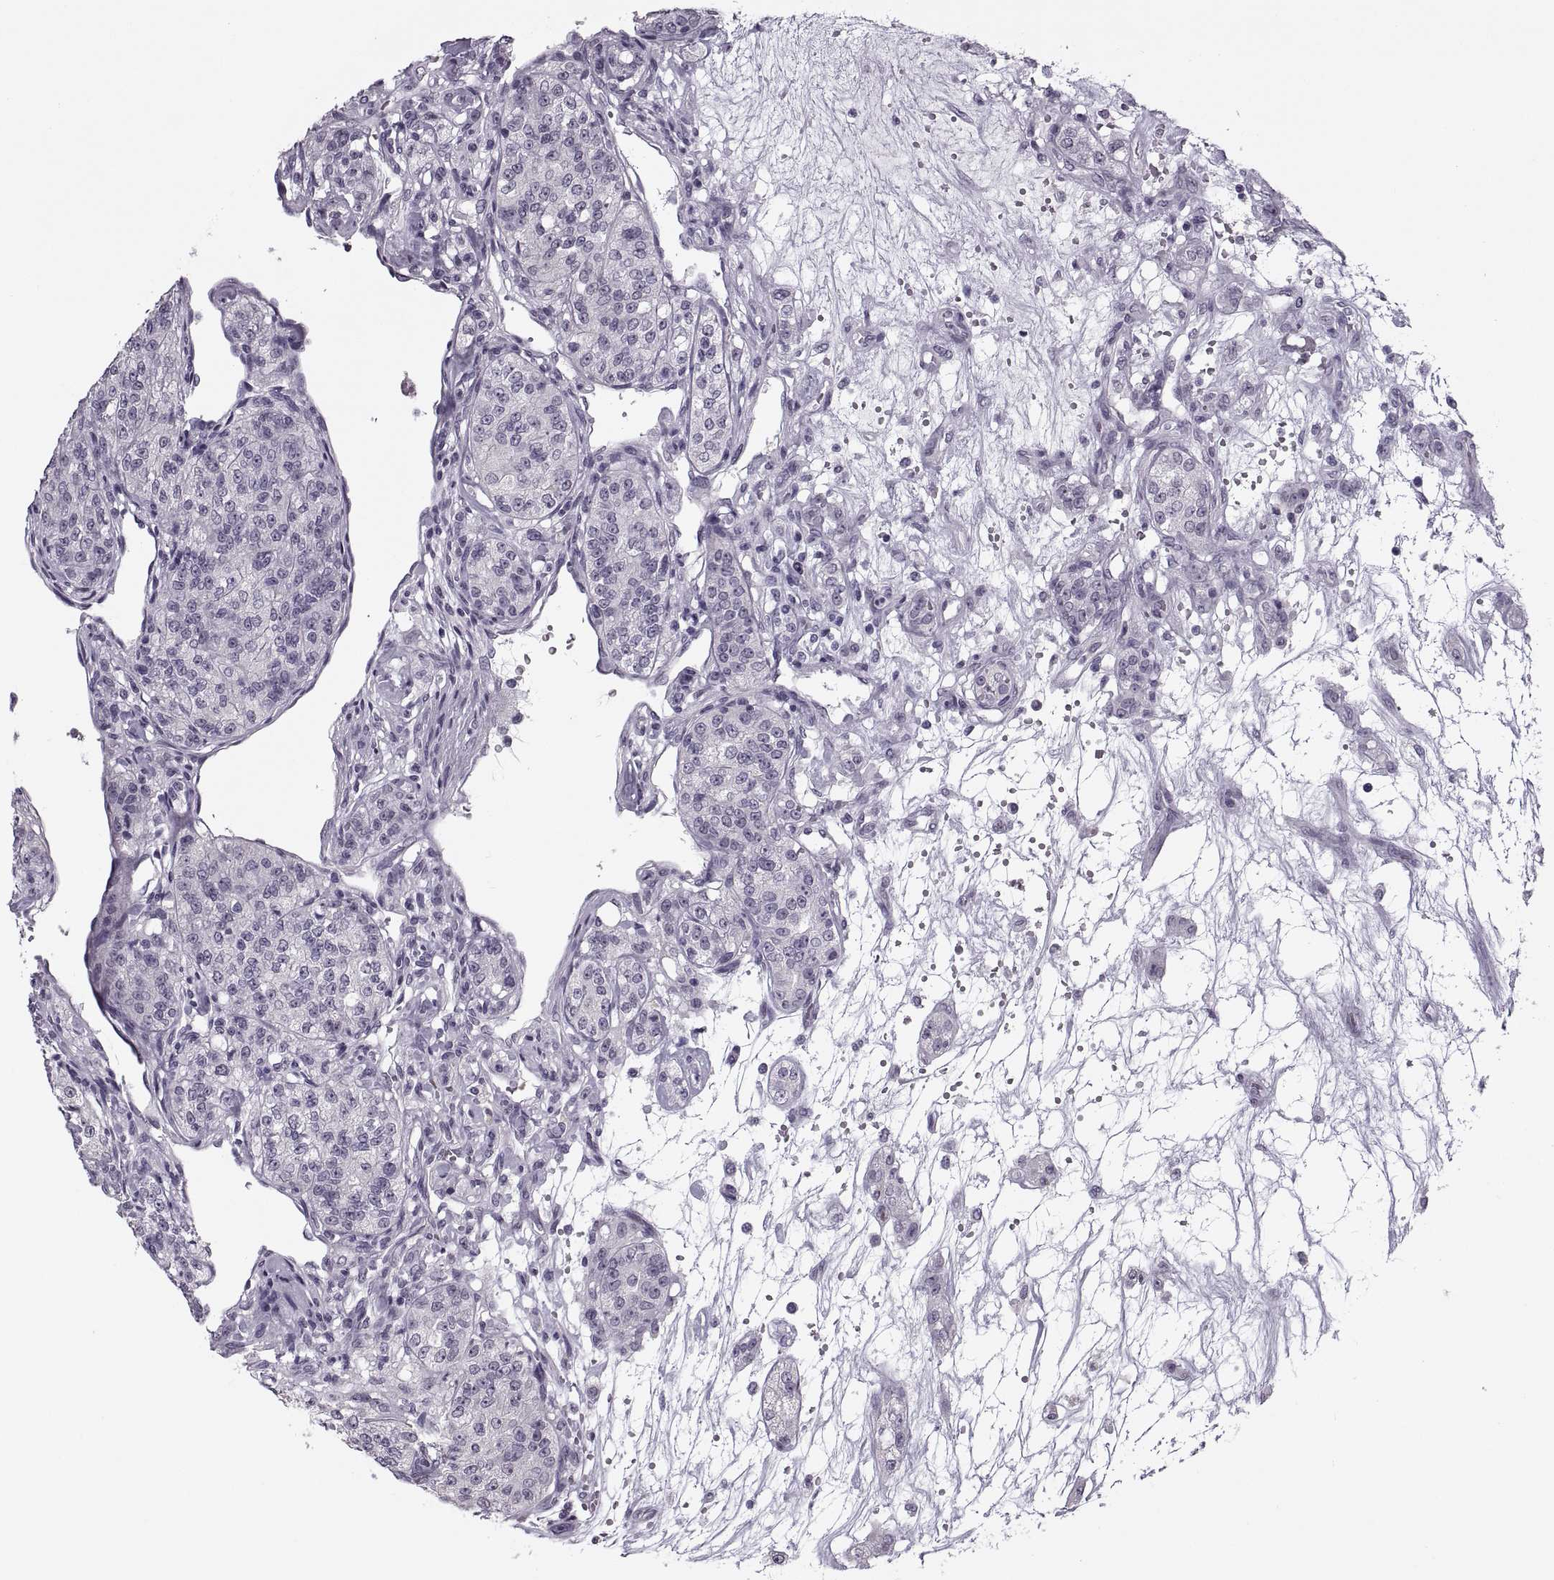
{"staining": {"intensity": "negative", "quantity": "none", "location": "none"}, "tissue": "renal cancer", "cell_type": "Tumor cells", "image_type": "cancer", "snomed": [{"axis": "morphology", "description": "Adenocarcinoma, NOS"}, {"axis": "topography", "description": "Kidney"}], "caption": "Human renal adenocarcinoma stained for a protein using immunohistochemistry demonstrates no expression in tumor cells.", "gene": "PAGE5", "patient": {"sex": "female", "age": 63}}